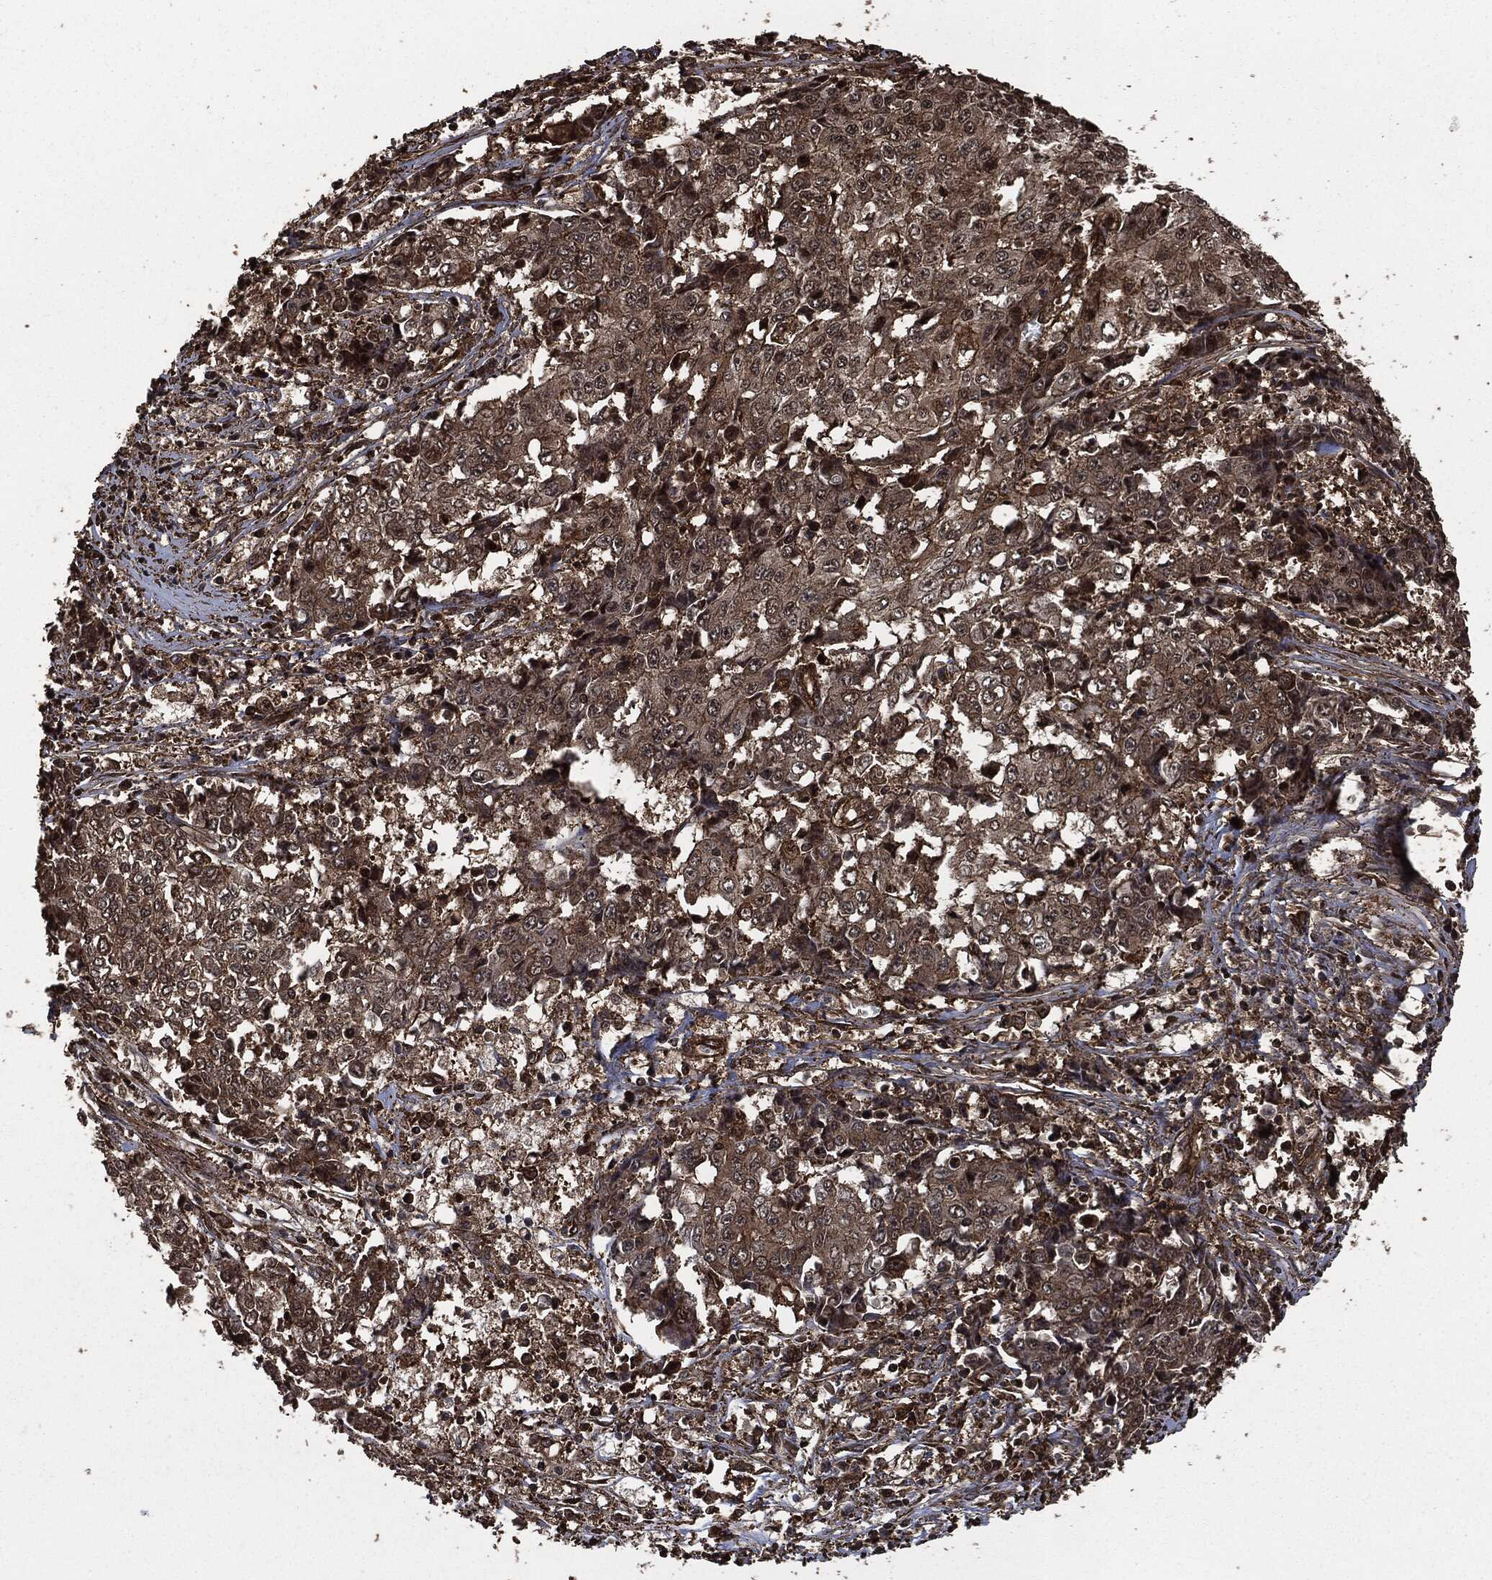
{"staining": {"intensity": "strong", "quantity": ">75%", "location": "cytoplasmic/membranous"}, "tissue": "ovarian cancer", "cell_type": "Tumor cells", "image_type": "cancer", "snomed": [{"axis": "morphology", "description": "Carcinoma, endometroid"}, {"axis": "topography", "description": "Ovary"}], "caption": "An immunohistochemistry photomicrograph of tumor tissue is shown. Protein staining in brown highlights strong cytoplasmic/membranous positivity in ovarian cancer (endometroid carcinoma) within tumor cells. Nuclei are stained in blue.", "gene": "HRAS", "patient": {"sex": "female", "age": 42}}